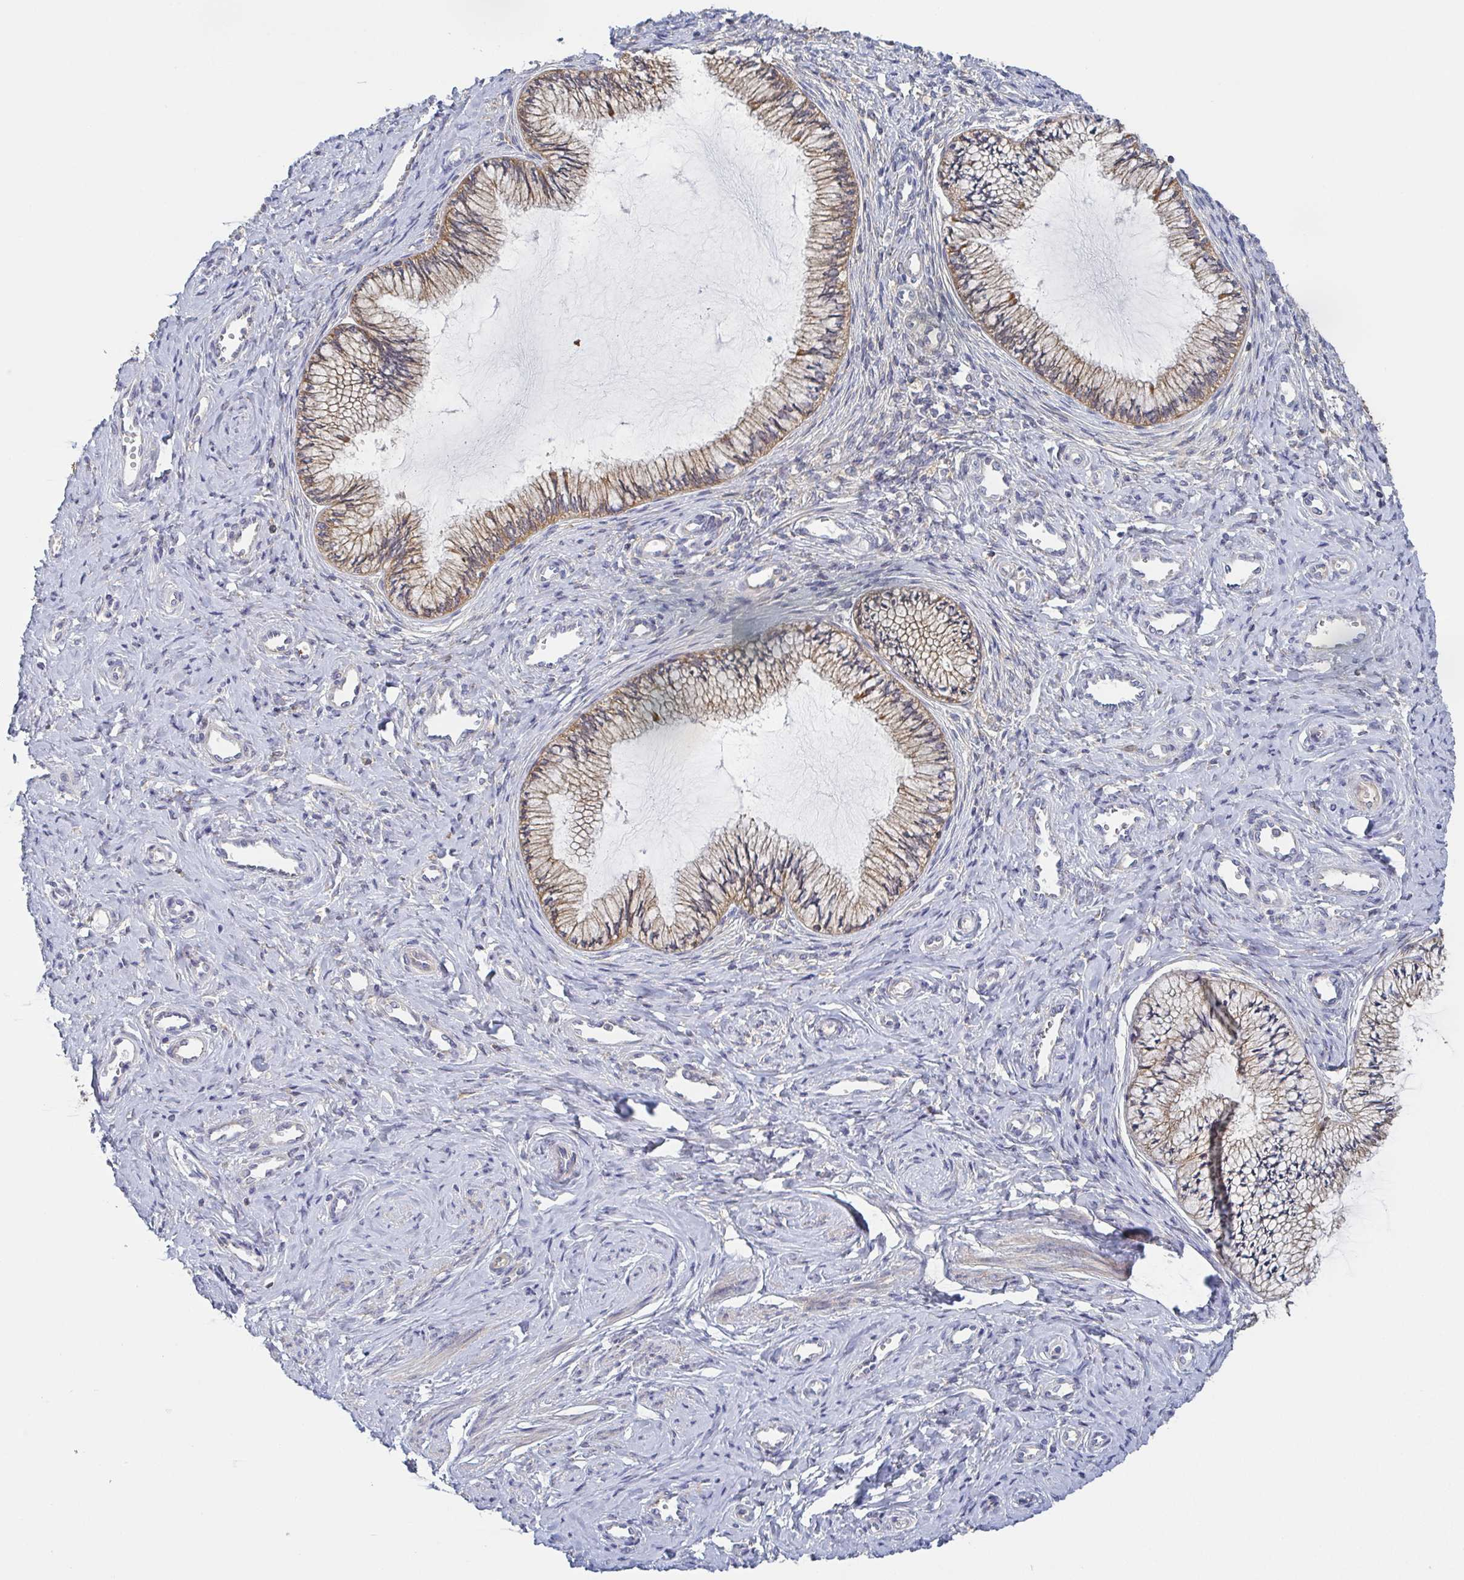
{"staining": {"intensity": "weak", "quantity": ">75%", "location": "cytoplasmic/membranous"}, "tissue": "cervix", "cell_type": "Glandular cells", "image_type": "normal", "snomed": [{"axis": "morphology", "description": "Normal tissue, NOS"}, {"axis": "topography", "description": "Cervix"}], "caption": "Immunohistochemistry (IHC) photomicrograph of benign cervix: human cervix stained using IHC reveals low levels of weak protein expression localized specifically in the cytoplasmic/membranous of glandular cells, appearing as a cytoplasmic/membranous brown color.", "gene": "TUFT1", "patient": {"sex": "female", "age": 24}}